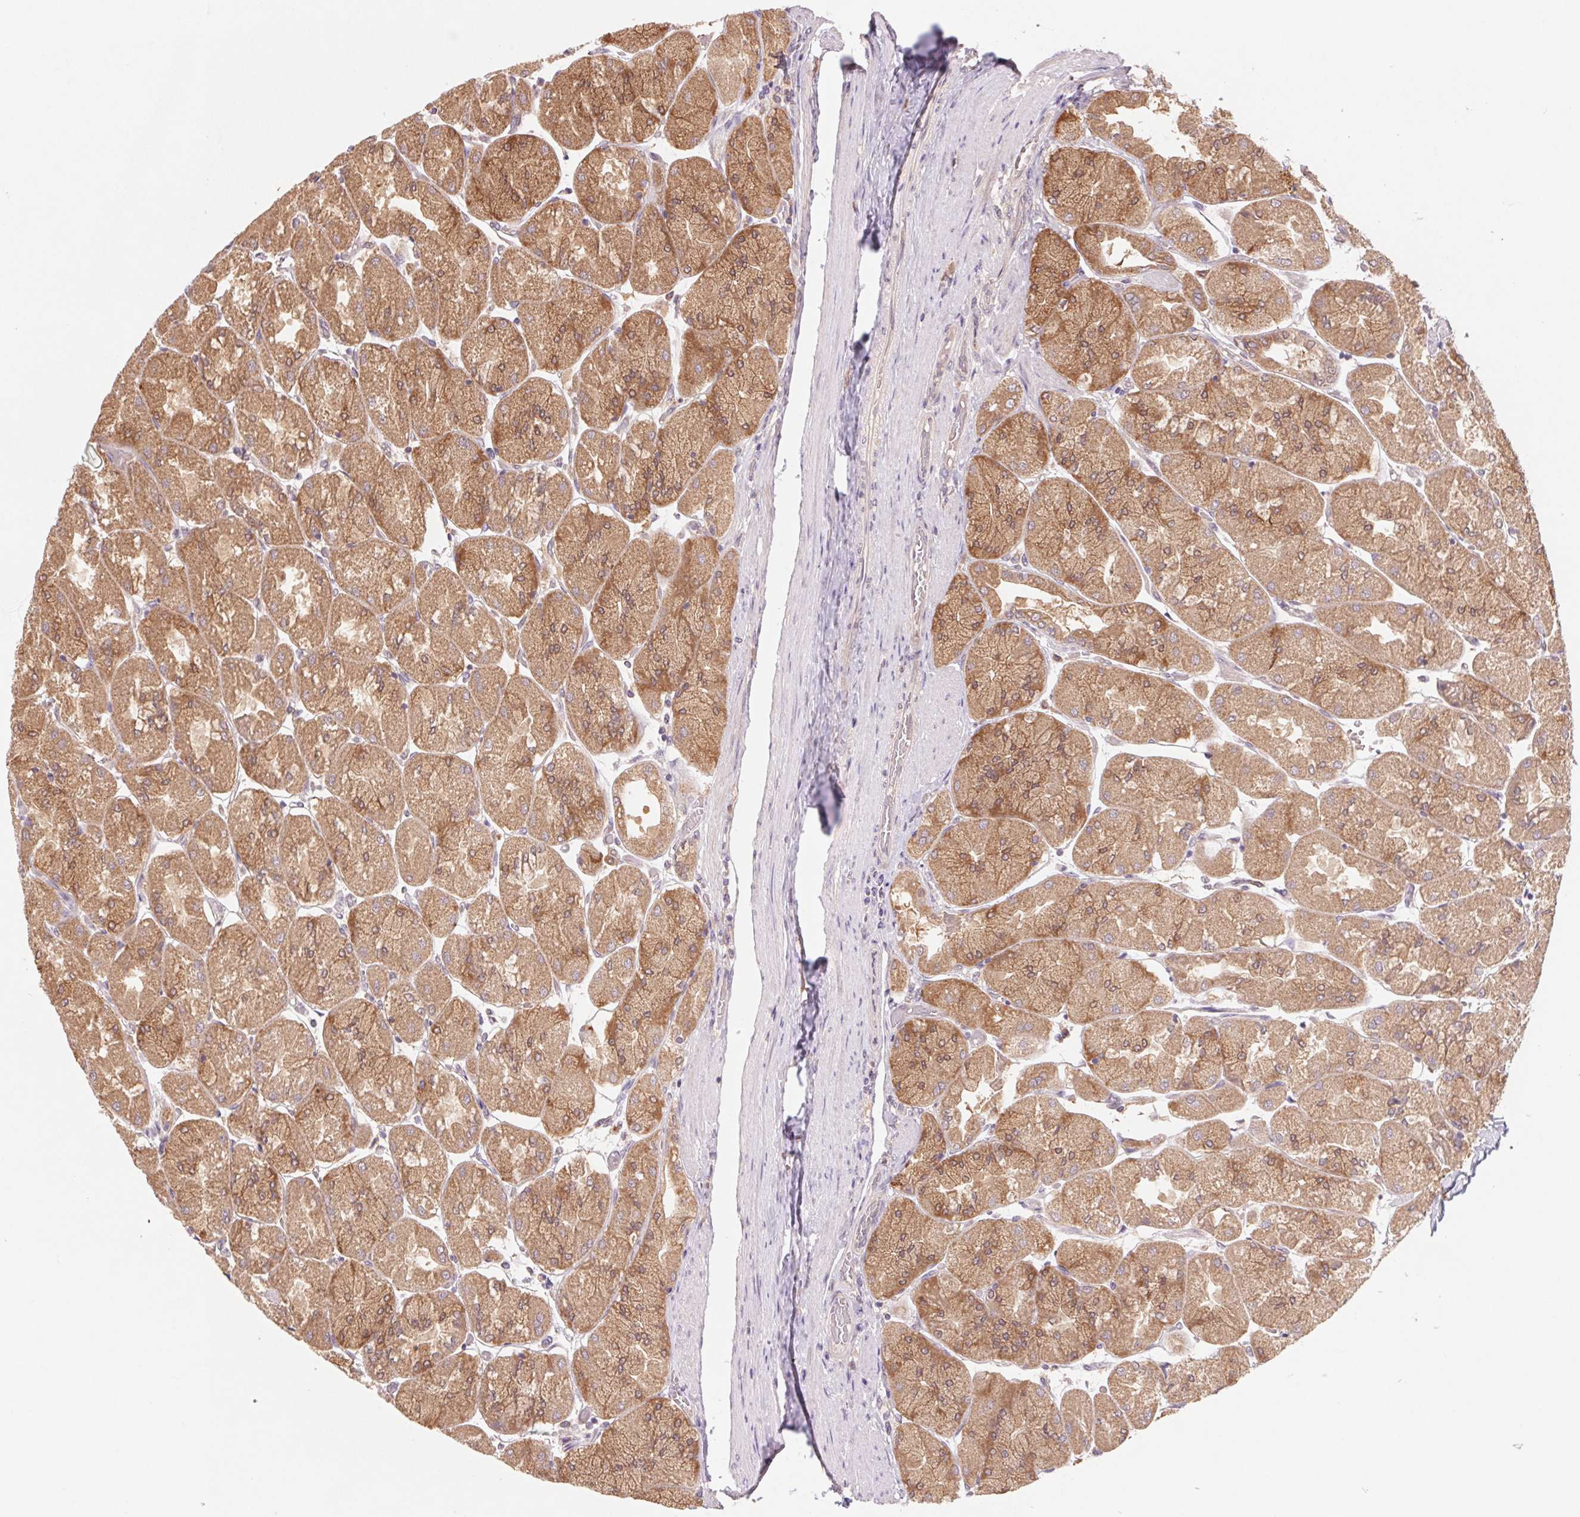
{"staining": {"intensity": "moderate", "quantity": ">75%", "location": "cytoplasmic/membranous"}, "tissue": "stomach", "cell_type": "Glandular cells", "image_type": "normal", "snomed": [{"axis": "morphology", "description": "Normal tissue, NOS"}, {"axis": "topography", "description": "Stomach"}], "caption": "Immunohistochemical staining of normal human stomach shows >75% levels of moderate cytoplasmic/membranous protein expression in about >75% of glandular cells. The staining is performed using DAB brown chromogen to label protein expression. The nuclei are counter-stained blue using hematoxylin.", "gene": "RRM1", "patient": {"sex": "female", "age": 61}}